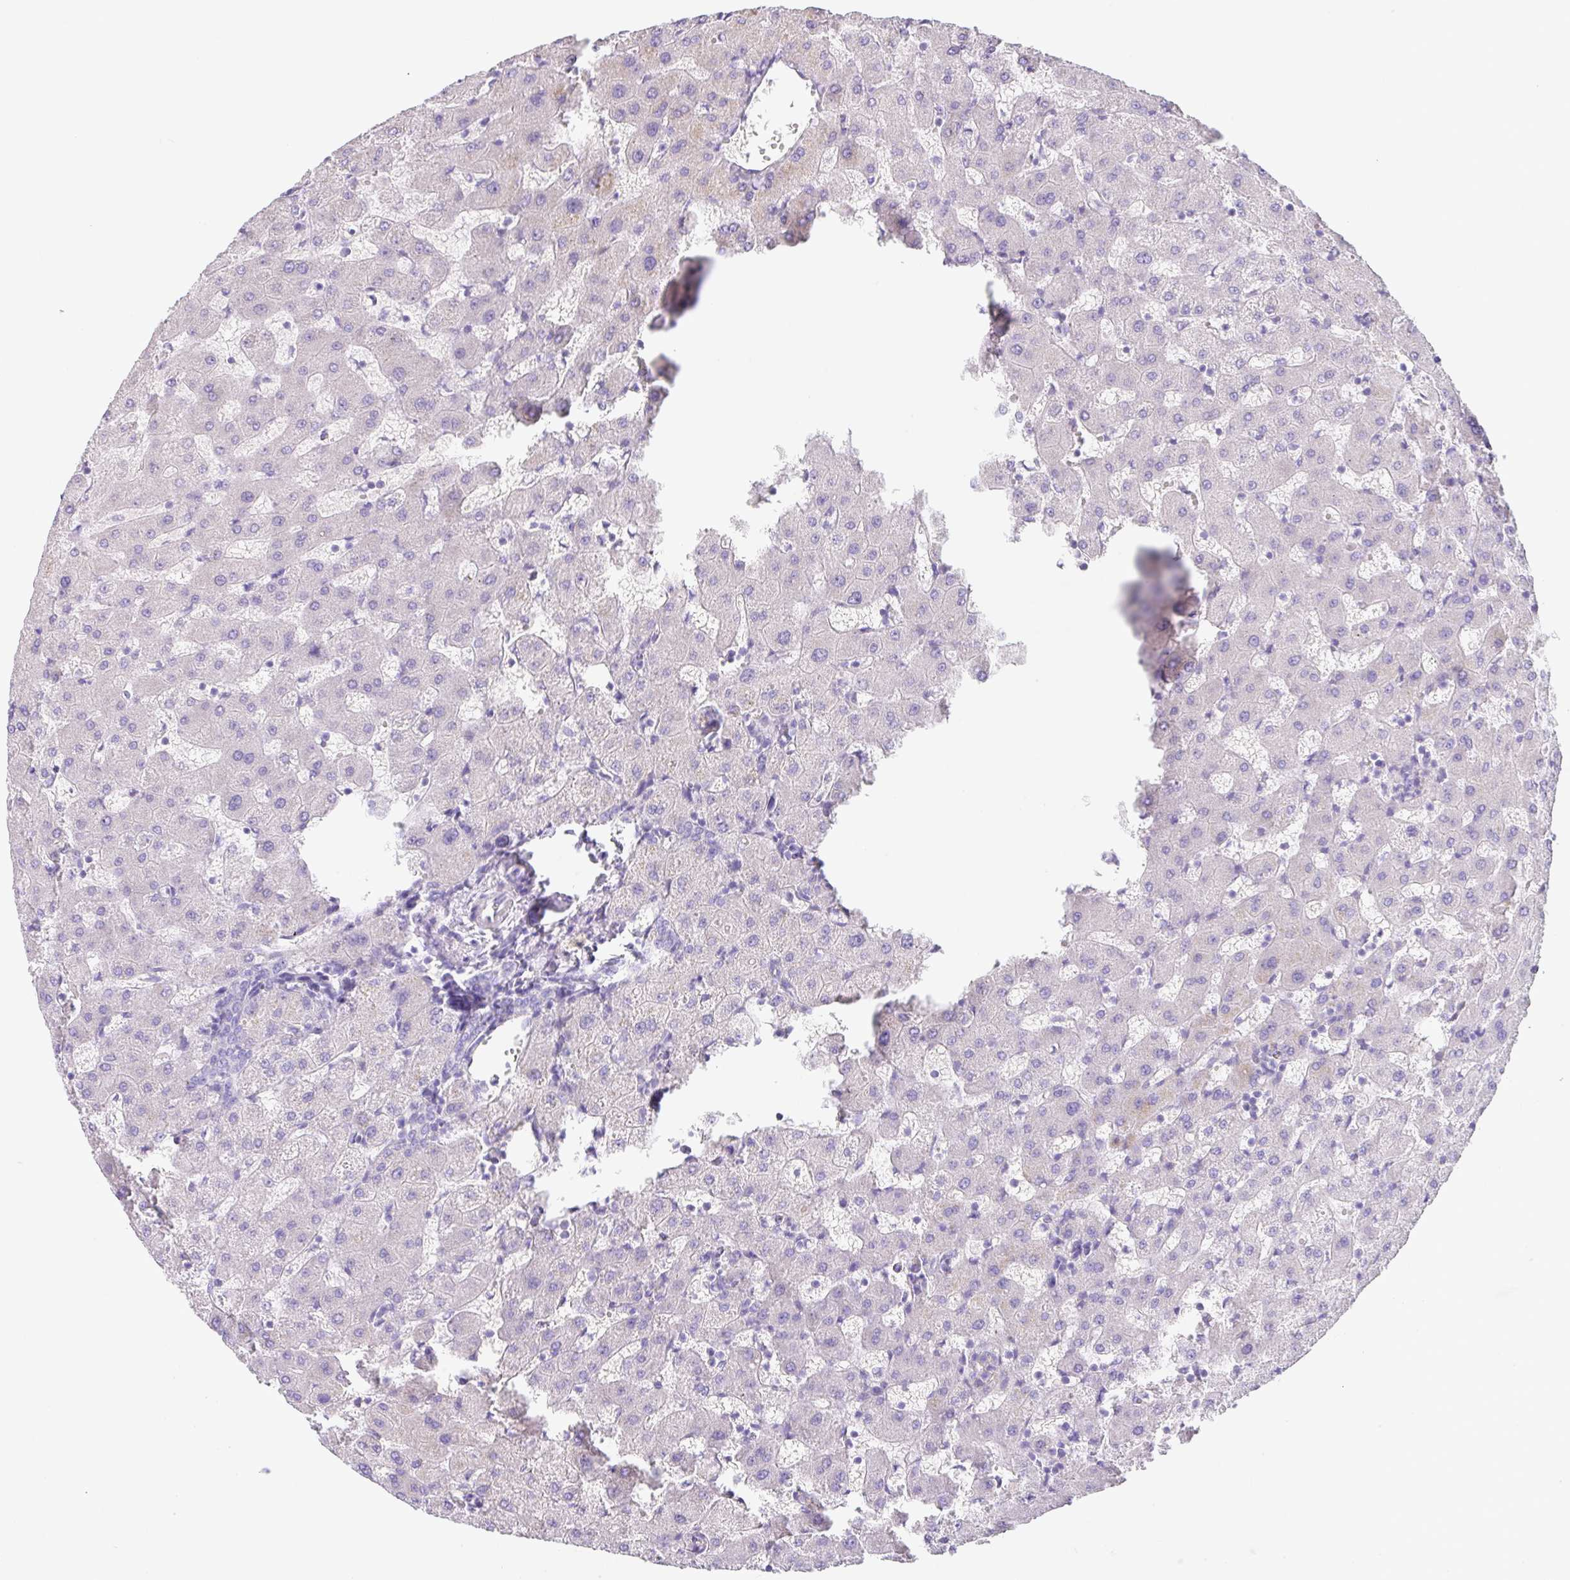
{"staining": {"intensity": "negative", "quantity": "none", "location": "none"}, "tissue": "liver", "cell_type": "Cholangiocytes", "image_type": "normal", "snomed": [{"axis": "morphology", "description": "Normal tissue, NOS"}, {"axis": "topography", "description": "Liver"}], "caption": "IHC histopathology image of normal liver stained for a protein (brown), which demonstrates no positivity in cholangiocytes. Nuclei are stained in blue.", "gene": "KLK8", "patient": {"sex": "female", "age": 63}}